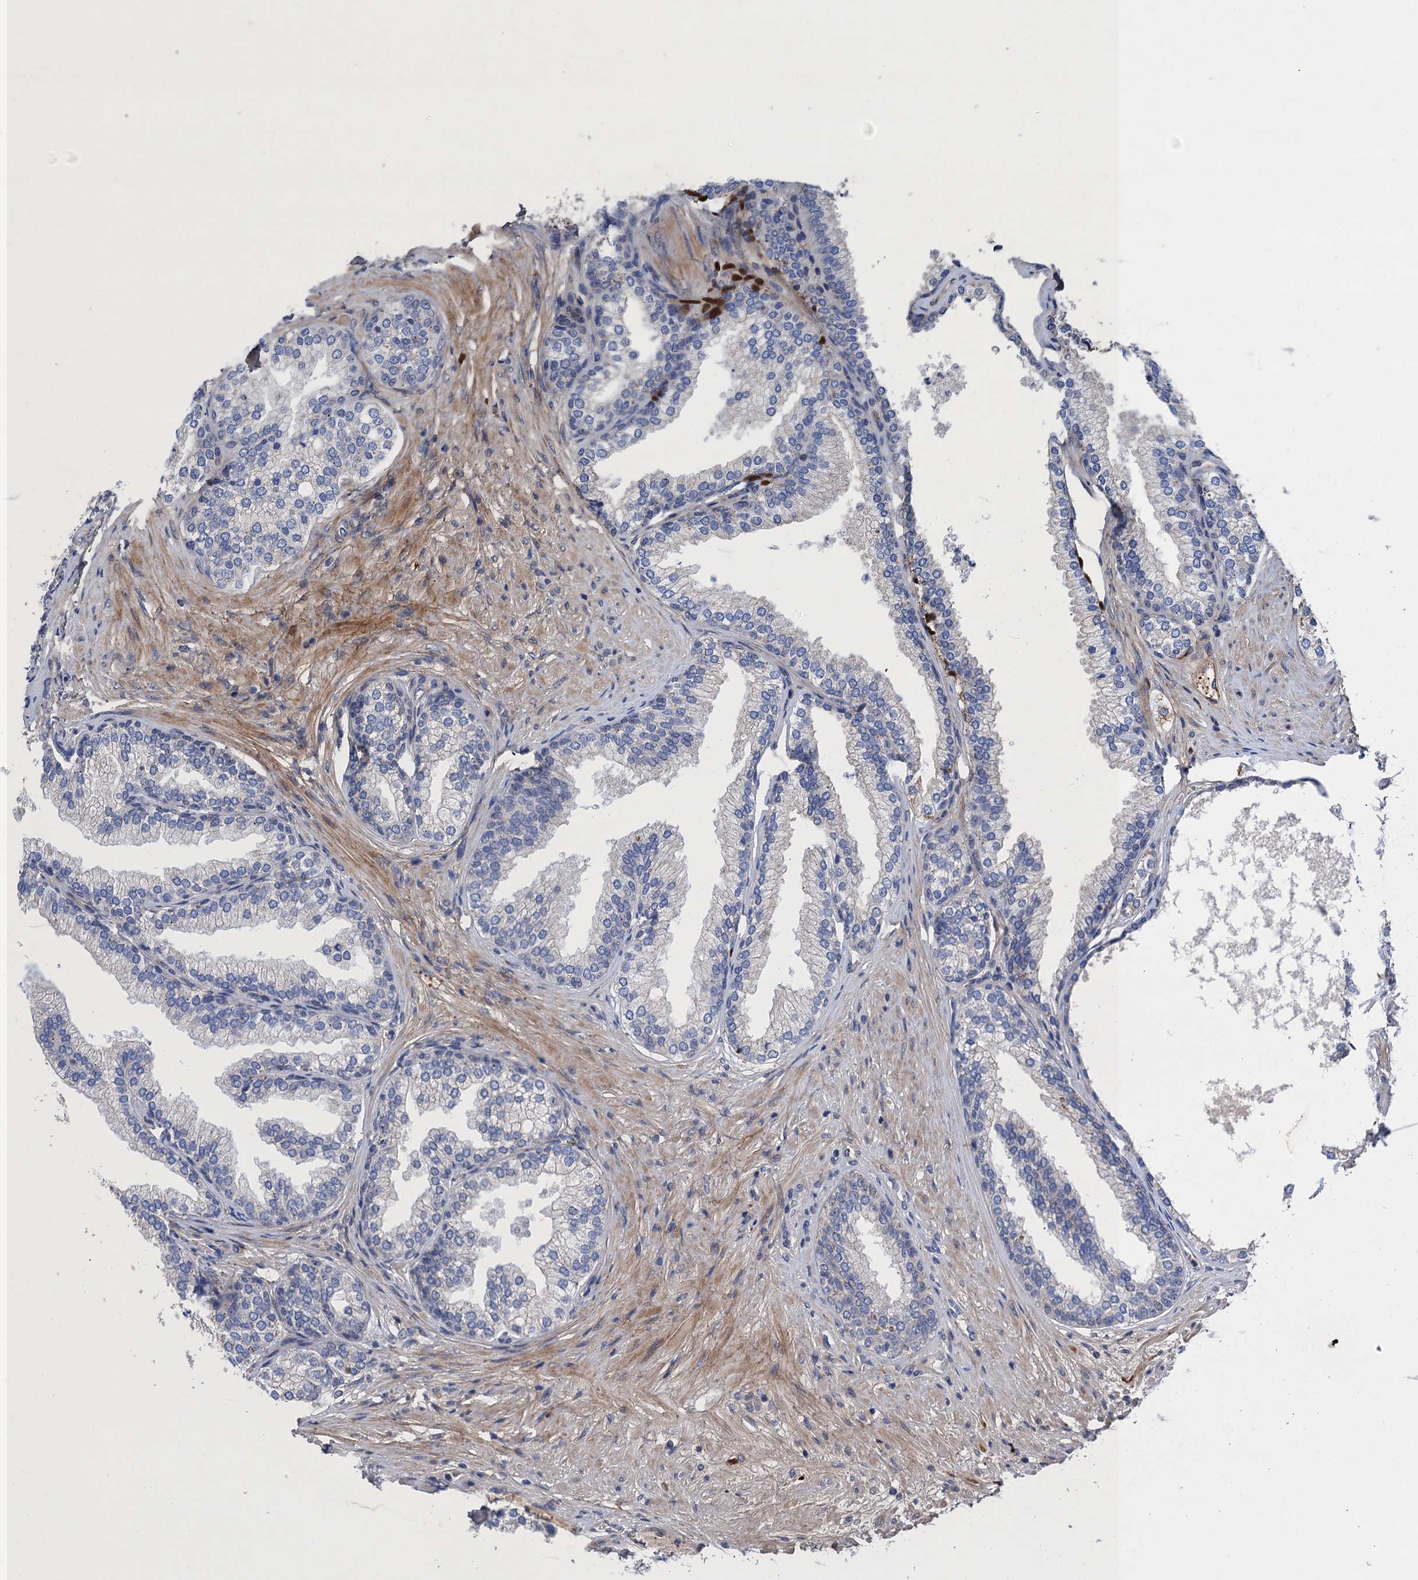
{"staining": {"intensity": "negative", "quantity": "none", "location": "none"}, "tissue": "prostate", "cell_type": "Glandular cells", "image_type": "normal", "snomed": [{"axis": "morphology", "description": "Normal tissue, NOS"}, {"axis": "topography", "description": "Prostate"}], "caption": "Immunohistochemistry (IHC) histopathology image of benign prostate: human prostate stained with DAB shows no significant protein staining in glandular cells.", "gene": "TRAF7", "patient": {"sex": "male", "age": 76}}